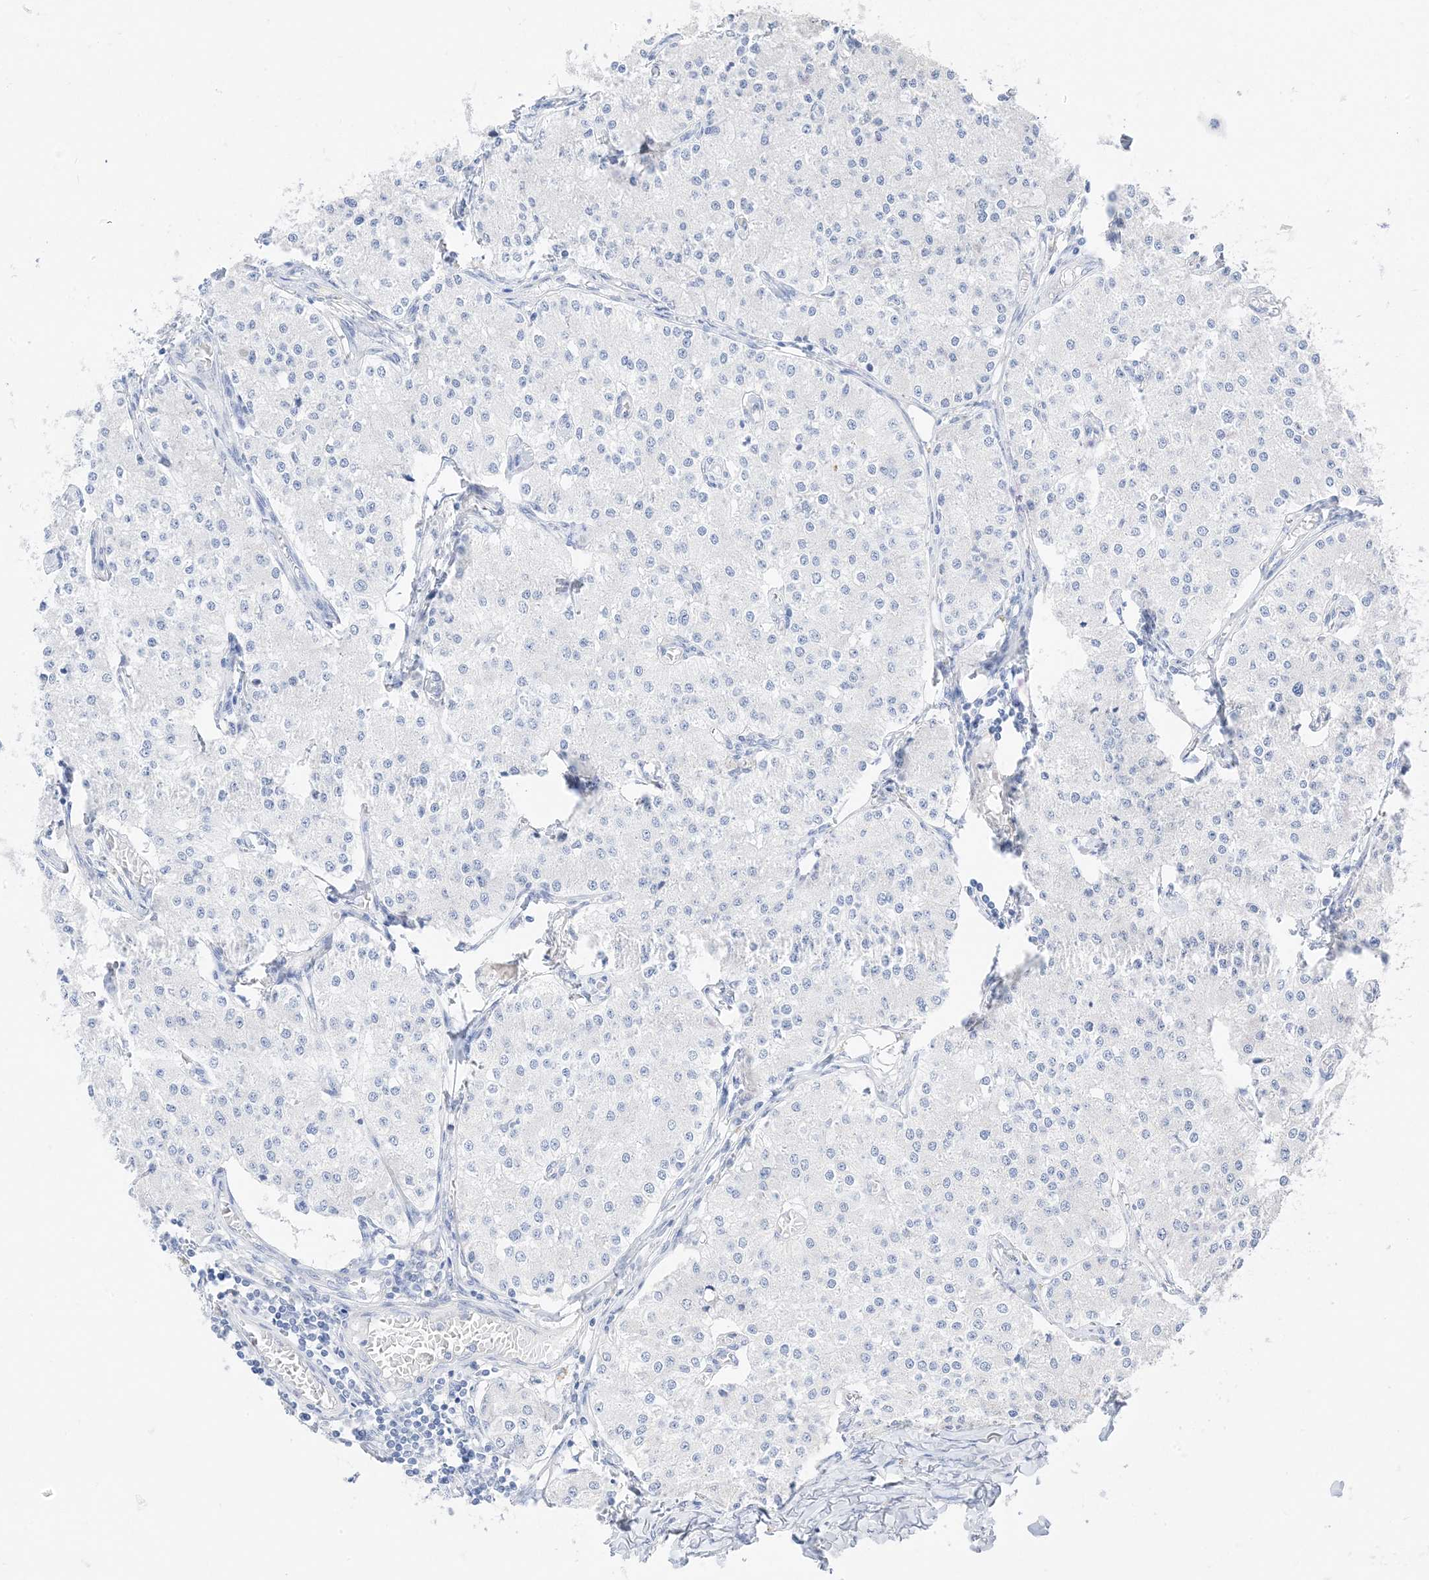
{"staining": {"intensity": "negative", "quantity": "none", "location": "none"}, "tissue": "carcinoid", "cell_type": "Tumor cells", "image_type": "cancer", "snomed": [{"axis": "morphology", "description": "Carcinoid, malignant, NOS"}, {"axis": "topography", "description": "Colon"}], "caption": "Micrograph shows no protein positivity in tumor cells of carcinoid (malignant) tissue. (DAB (3,3'-diaminobenzidine) IHC visualized using brightfield microscopy, high magnification).", "gene": "MUC17", "patient": {"sex": "female", "age": 52}}